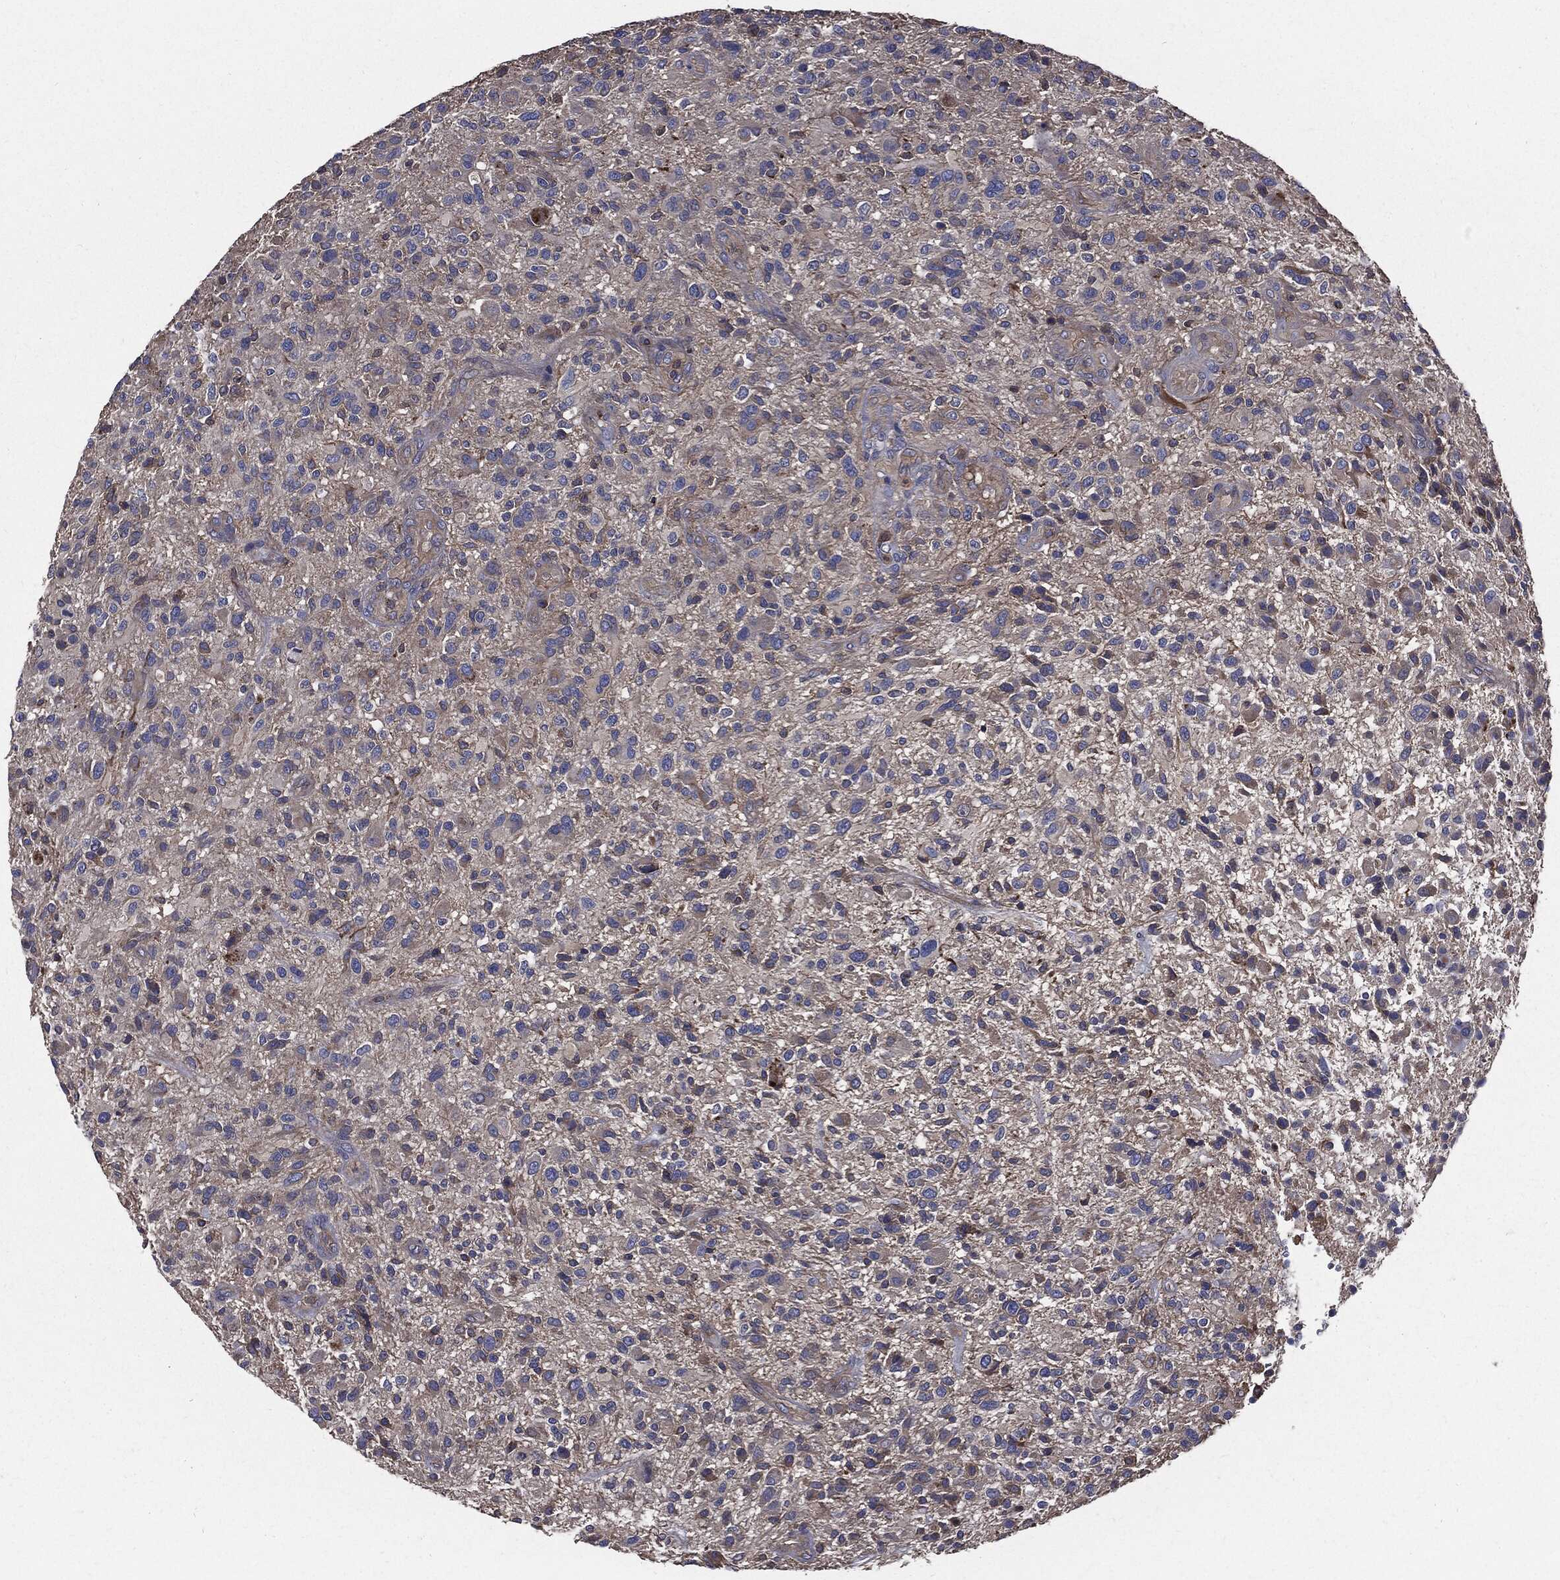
{"staining": {"intensity": "negative", "quantity": "none", "location": "none"}, "tissue": "glioma", "cell_type": "Tumor cells", "image_type": "cancer", "snomed": [{"axis": "morphology", "description": "Glioma, malignant, High grade"}, {"axis": "topography", "description": "Brain"}], "caption": "Malignant glioma (high-grade) stained for a protein using IHC exhibits no staining tumor cells.", "gene": "PDCD6IP", "patient": {"sex": "male", "age": 47}}